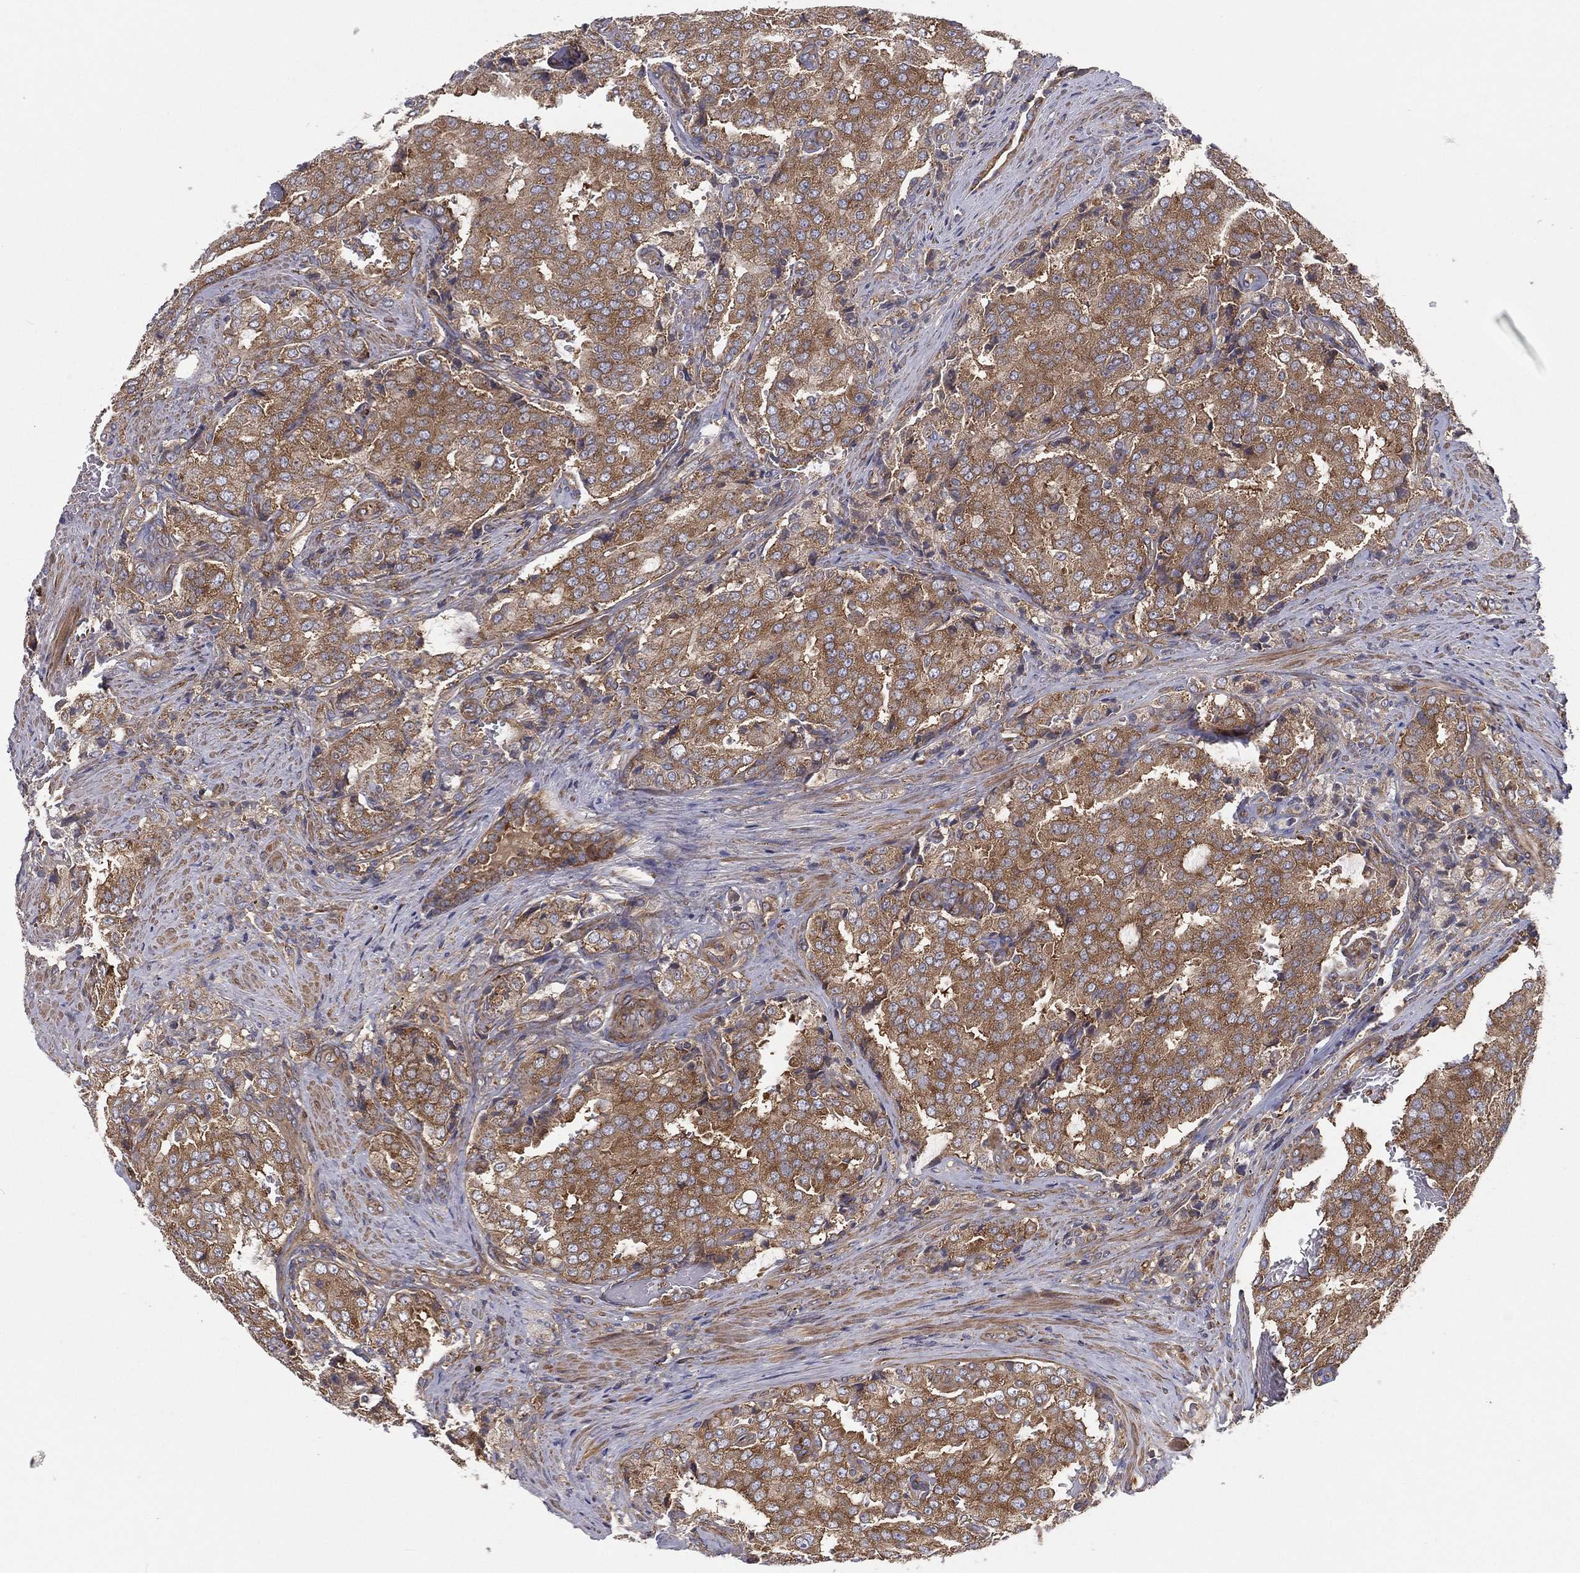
{"staining": {"intensity": "moderate", "quantity": "25%-75%", "location": "cytoplasmic/membranous"}, "tissue": "prostate cancer", "cell_type": "Tumor cells", "image_type": "cancer", "snomed": [{"axis": "morphology", "description": "Adenocarcinoma, NOS"}, {"axis": "topography", "description": "Prostate"}], "caption": "Adenocarcinoma (prostate) stained for a protein (brown) exhibits moderate cytoplasmic/membranous positive staining in approximately 25%-75% of tumor cells.", "gene": "EIF2B5", "patient": {"sex": "male", "age": 65}}